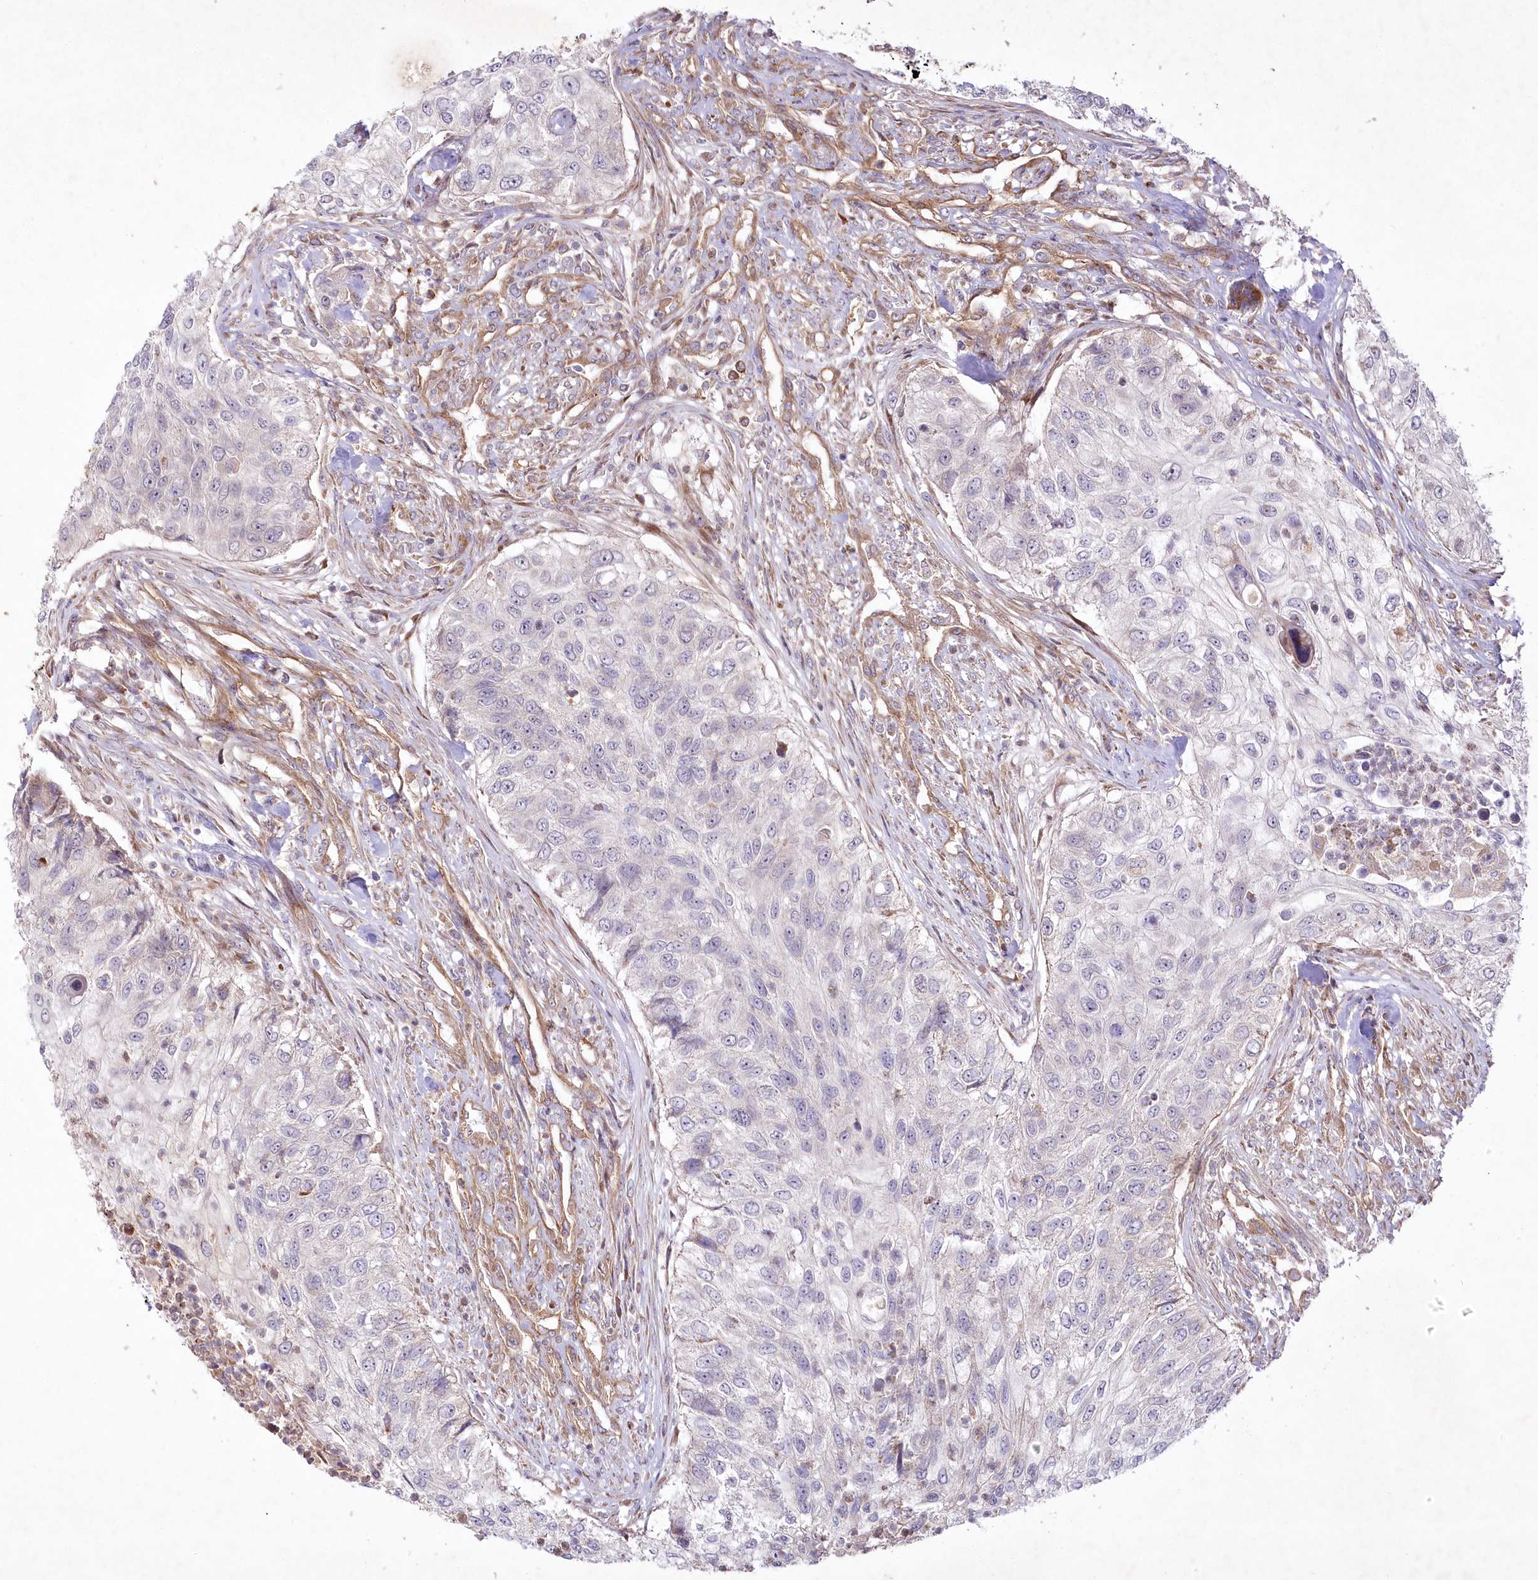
{"staining": {"intensity": "negative", "quantity": "none", "location": "none"}, "tissue": "urothelial cancer", "cell_type": "Tumor cells", "image_type": "cancer", "snomed": [{"axis": "morphology", "description": "Urothelial carcinoma, High grade"}, {"axis": "topography", "description": "Urinary bladder"}], "caption": "A high-resolution micrograph shows IHC staining of urothelial carcinoma (high-grade), which shows no significant staining in tumor cells. (Brightfield microscopy of DAB immunohistochemistry (IHC) at high magnification).", "gene": "PSTK", "patient": {"sex": "female", "age": 60}}